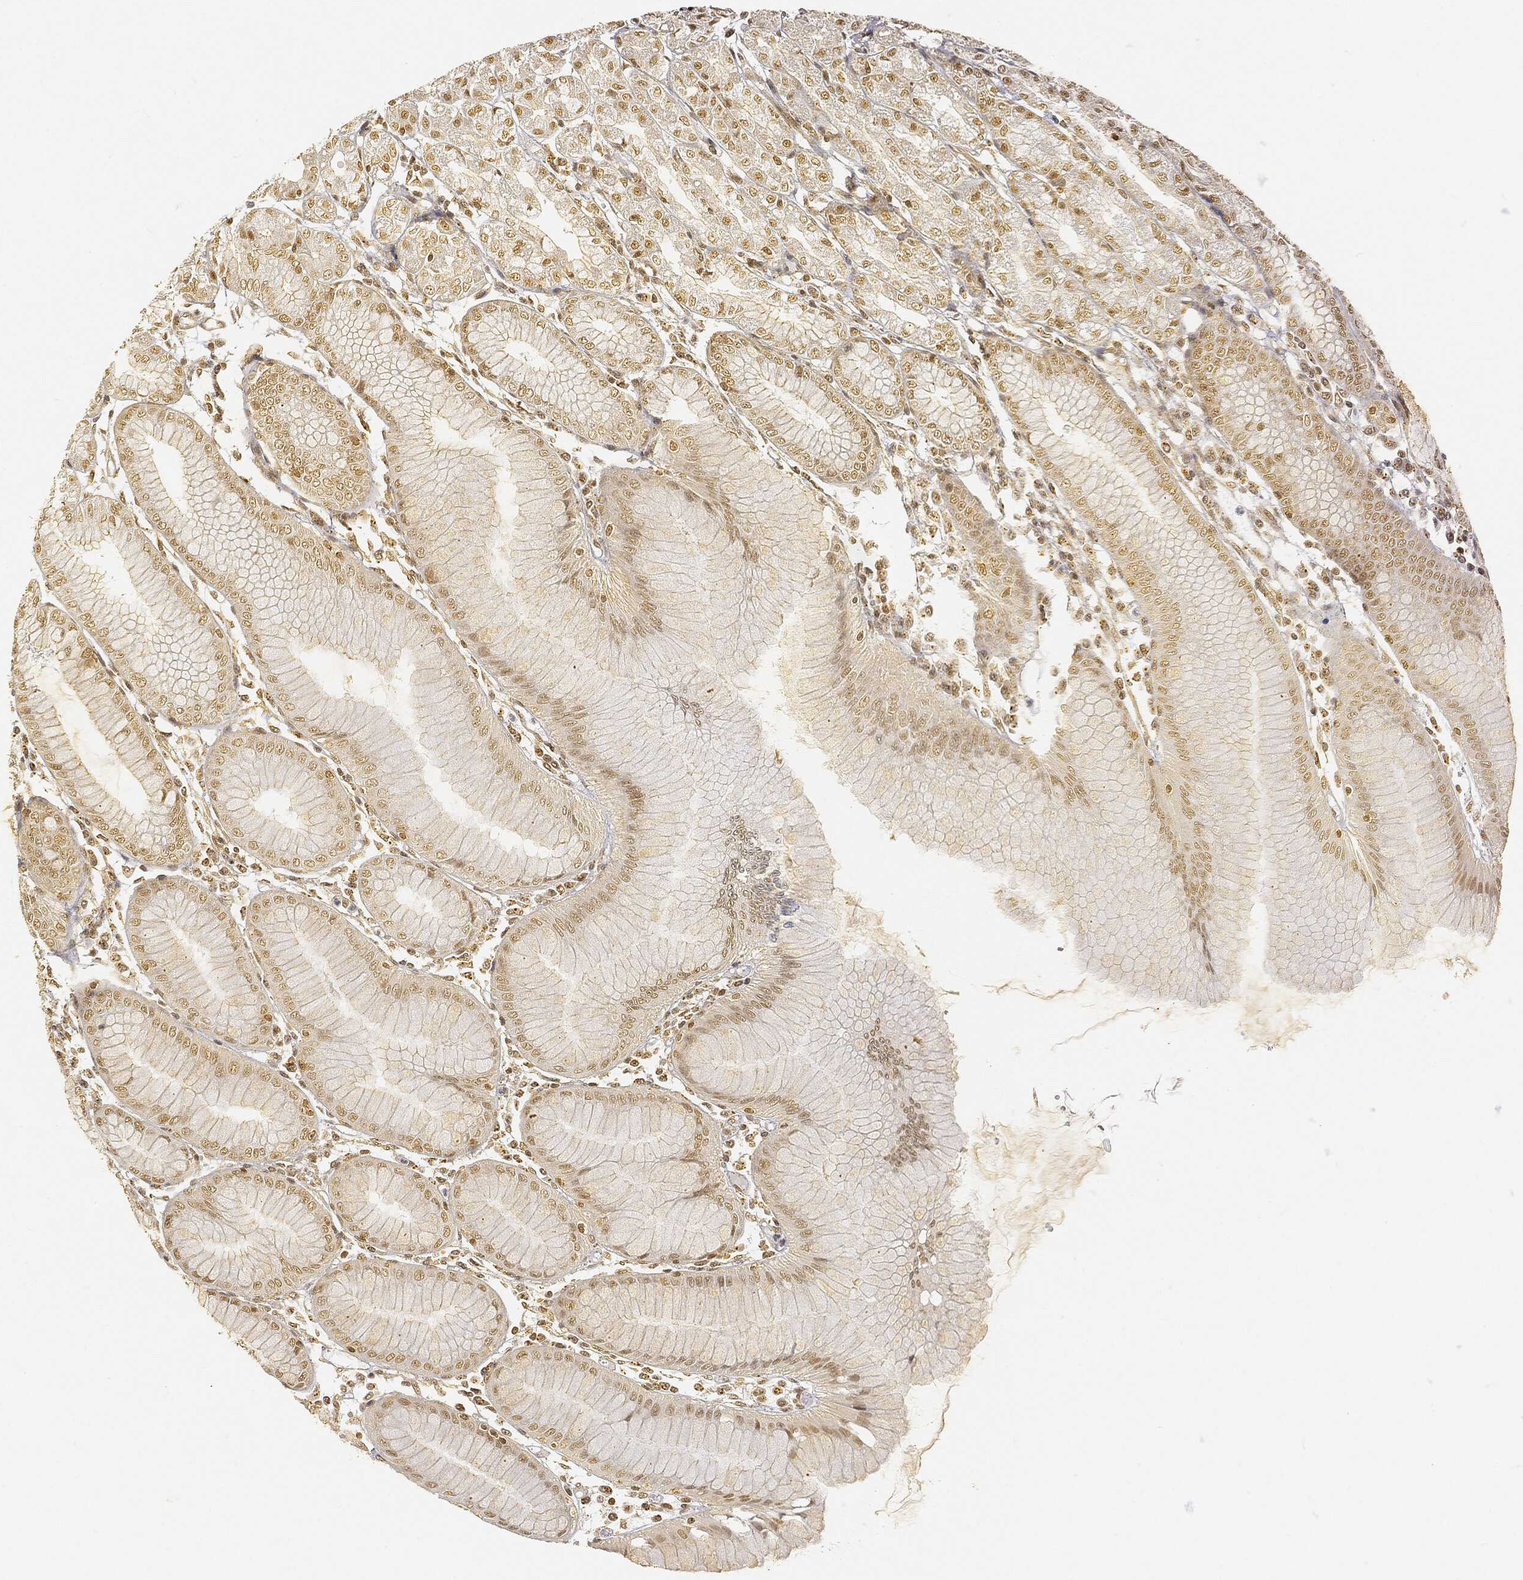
{"staining": {"intensity": "moderate", "quantity": ">75%", "location": "cytoplasmic/membranous,nuclear"}, "tissue": "stomach", "cell_type": "Glandular cells", "image_type": "normal", "snomed": [{"axis": "morphology", "description": "Normal tissue, NOS"}, {"axis": "topography", "description": "Stomach"}], "caption": "Immunohistochemical staining of benign human stomach exhibits medium levels of moderate cytoplasmic/membranous,nuclear expression in about >75% of glandular cells. The staining is performed using DAB (3,3'-diaminobenzidine) brown chromogen to label protein expression. The nuclei are counter-stained blue using hematoxylin.", "gene": "RSRC2", "patient": {"sex": "female", "age": 57}}